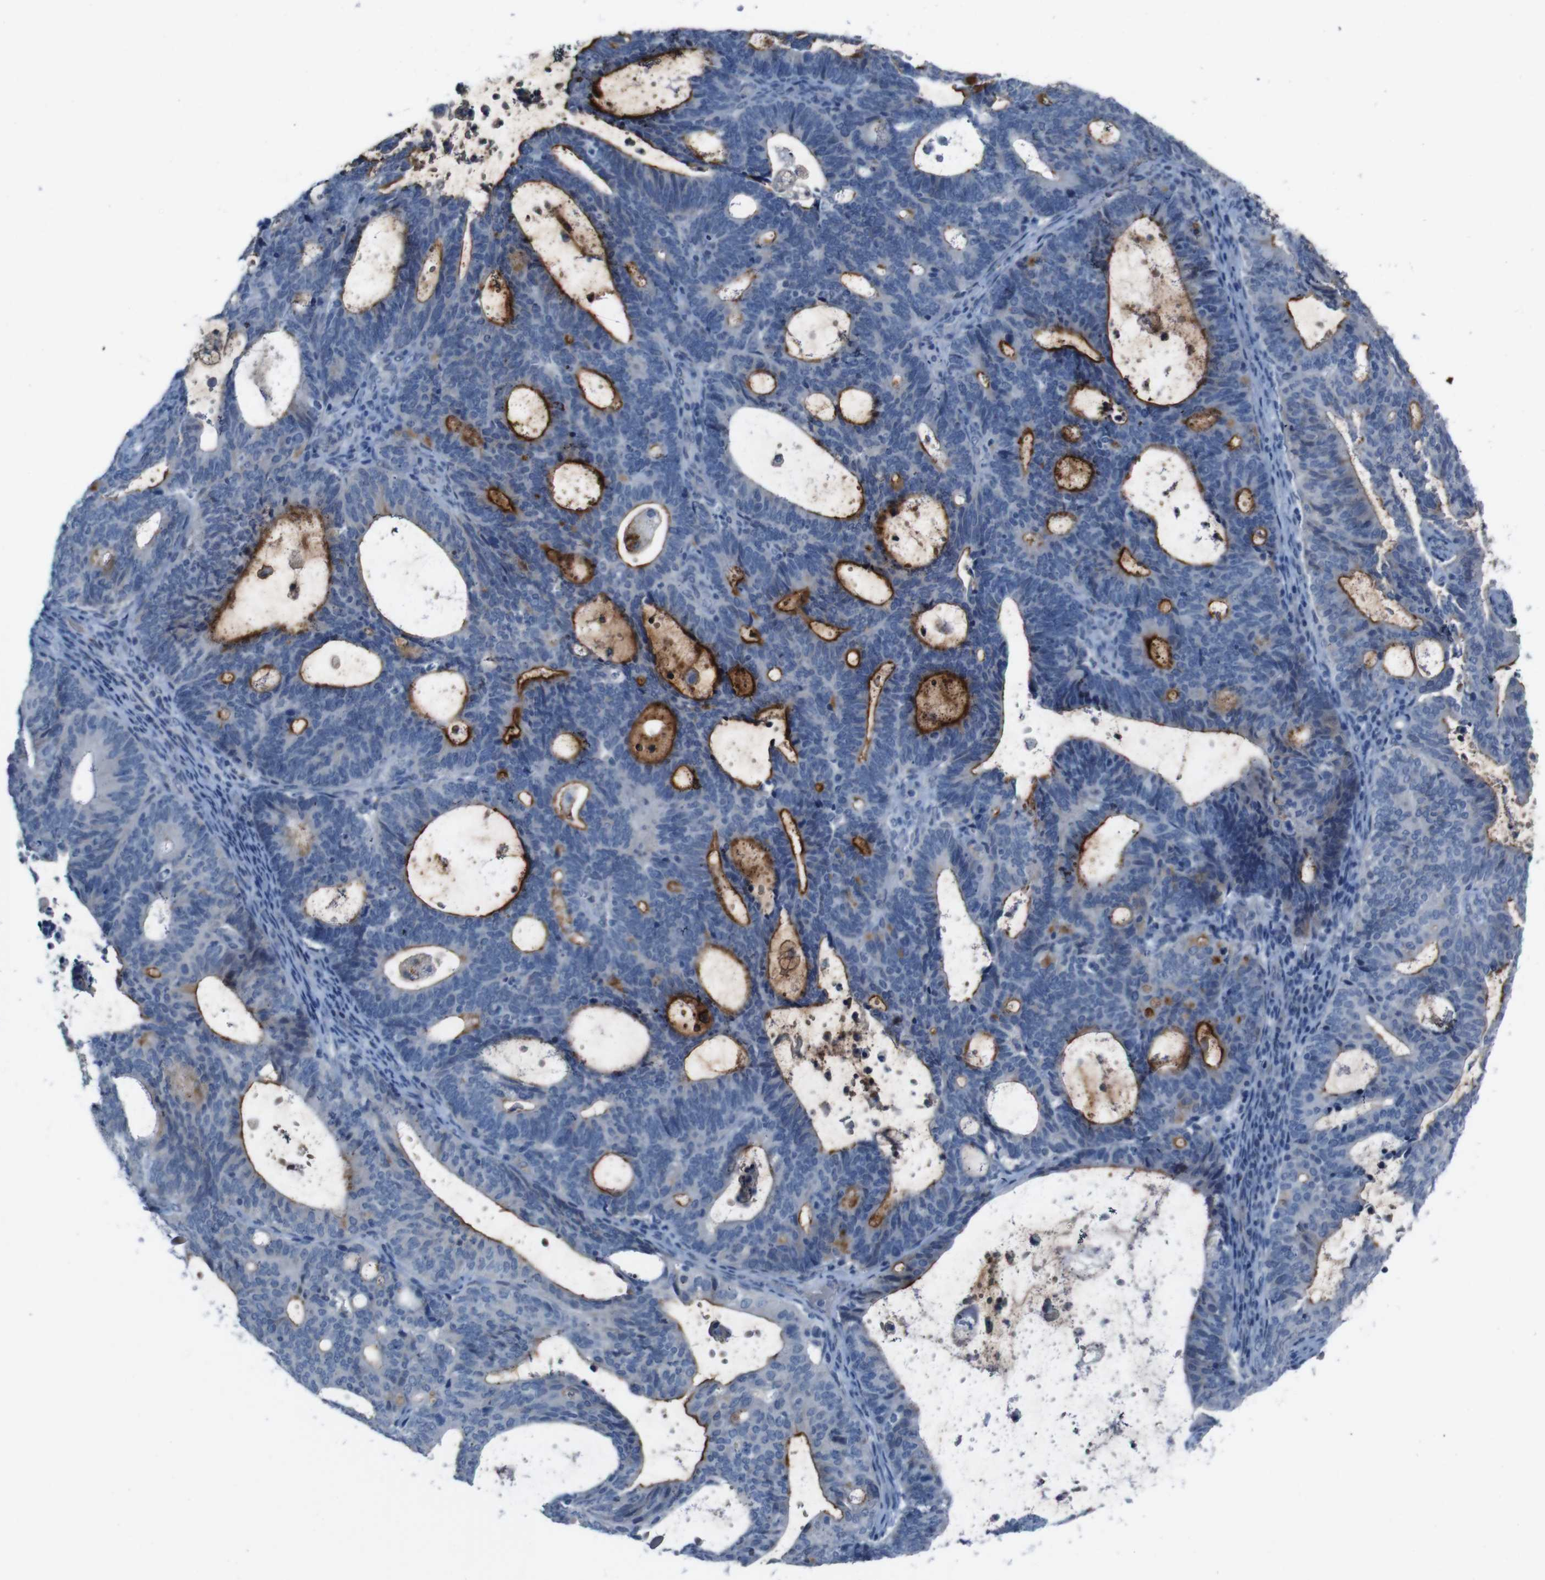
{"staining": {"intensity": "strong", "quantity": "<25%", "location": "cytoplasmic/membranous"}, "tissue": "endometrial cancer", "cell_type": "Tumor cells", "image_type": "cancer", "snomed": [{"axis": "morphology", "description": "Adenocarcinoma, NOS"}, {"axis": "topography", "description": "Uterus"}], "caption": "There is medium levels of strong cytoplasmic/membranous staining in tumor cells of adenocarcinoma (endometrial), as demonstrated by immunohistochemical staining (brown color).", "gene": "CDHR2", "patient": {"sex": "female", "age": 83}}